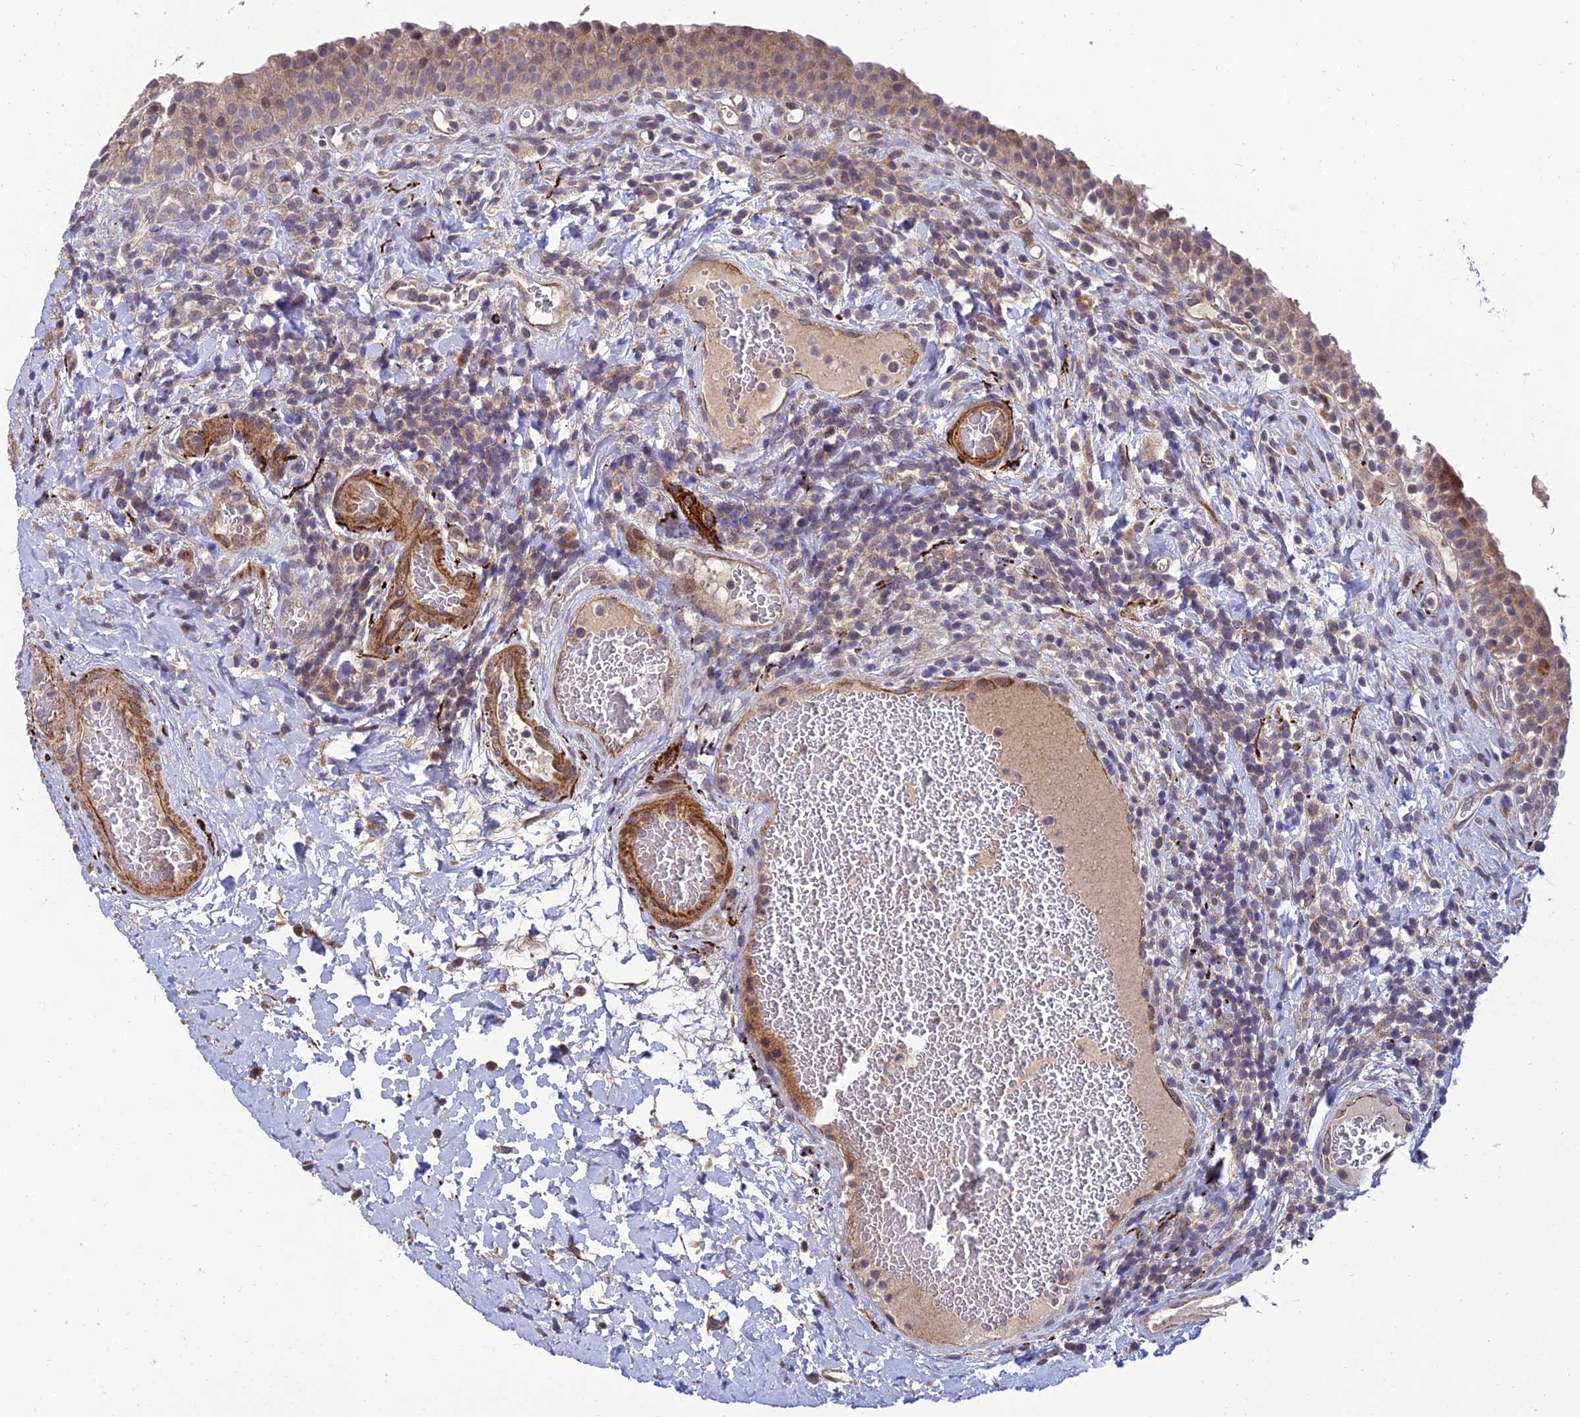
{"staining": {"intensity": "weak", "quantity": ">75%", "location": "cytoplasmic/membranous,nuclear"}, "tissue": "urinary bladder", "cell_type": "Urothelial cells", "image_type": "normal", "snomed": [{"axis": "morphology", "description": "Normal tissue, NOS"}, {"axis": "morphology", "description": "Inflammation, NOS"}, {"axis": "topography", "description": "Urinary bladder"}], "caption": "Immunohistochemical staining of benign human urinary bladder reveals weak cytoplasmic/membranous,nuclear protein positivity in about >75% of urothelial cells.", "gene": "NPY", "patient": {"sex": "male", "age": 64}}